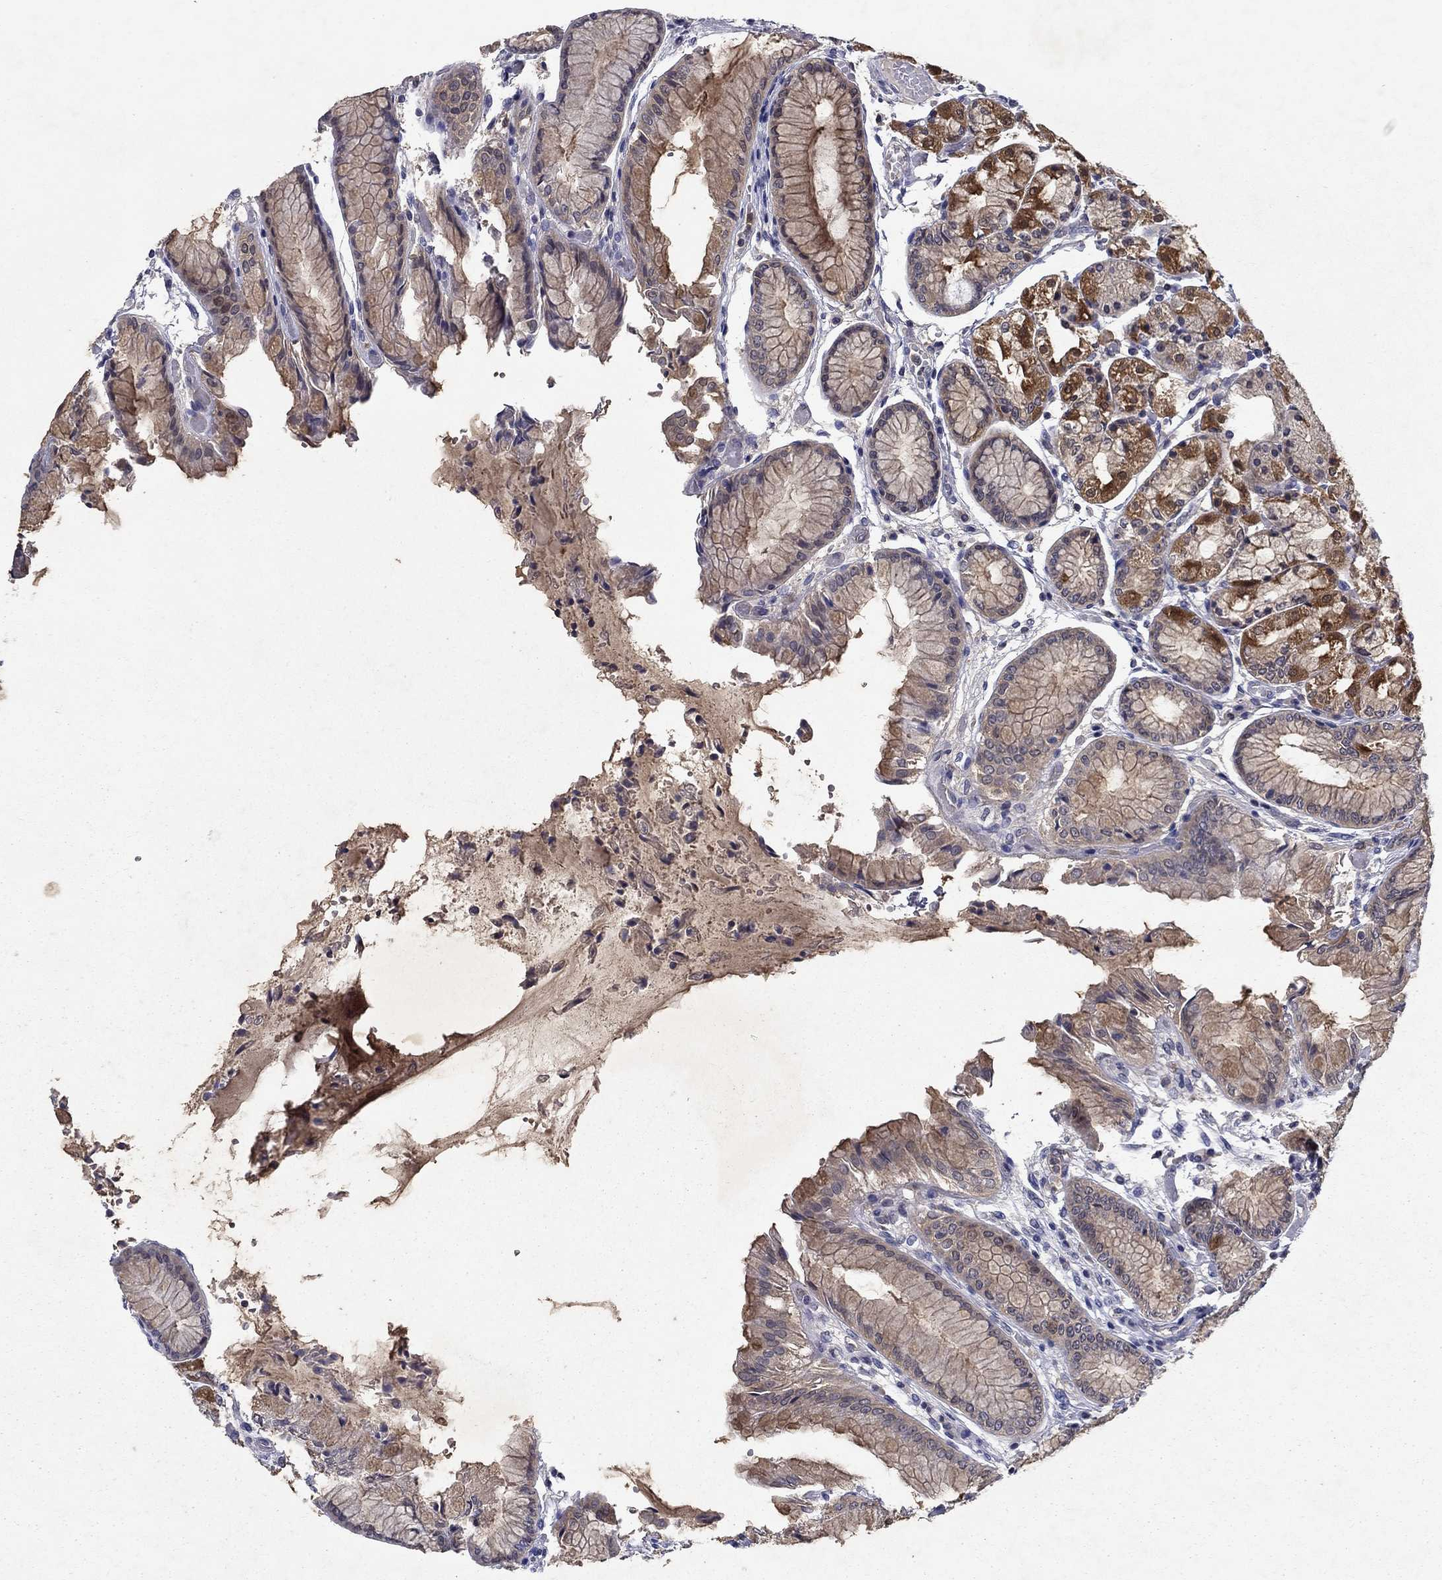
{"staining": {"intensity": "moderate", "quantity": ">75%", "location": "cytoplasmic/membranous"}, "tissue": "stomach", "cell_type": "Glandular cells", "image_type": "normal", "snomed": [{"axis": "morphology", "description": "Normal tissue, NOS"}, {"axis": "topography", "description": "Stomach, upper"}], "caption": "Human stomach stained for a protein (brown) exhibits moderate cytoplasmic/membranous positive positivity in about >75% of glandular cells.", "gene": "GLTP", "patient": {"sex": "male", "age": 72}}